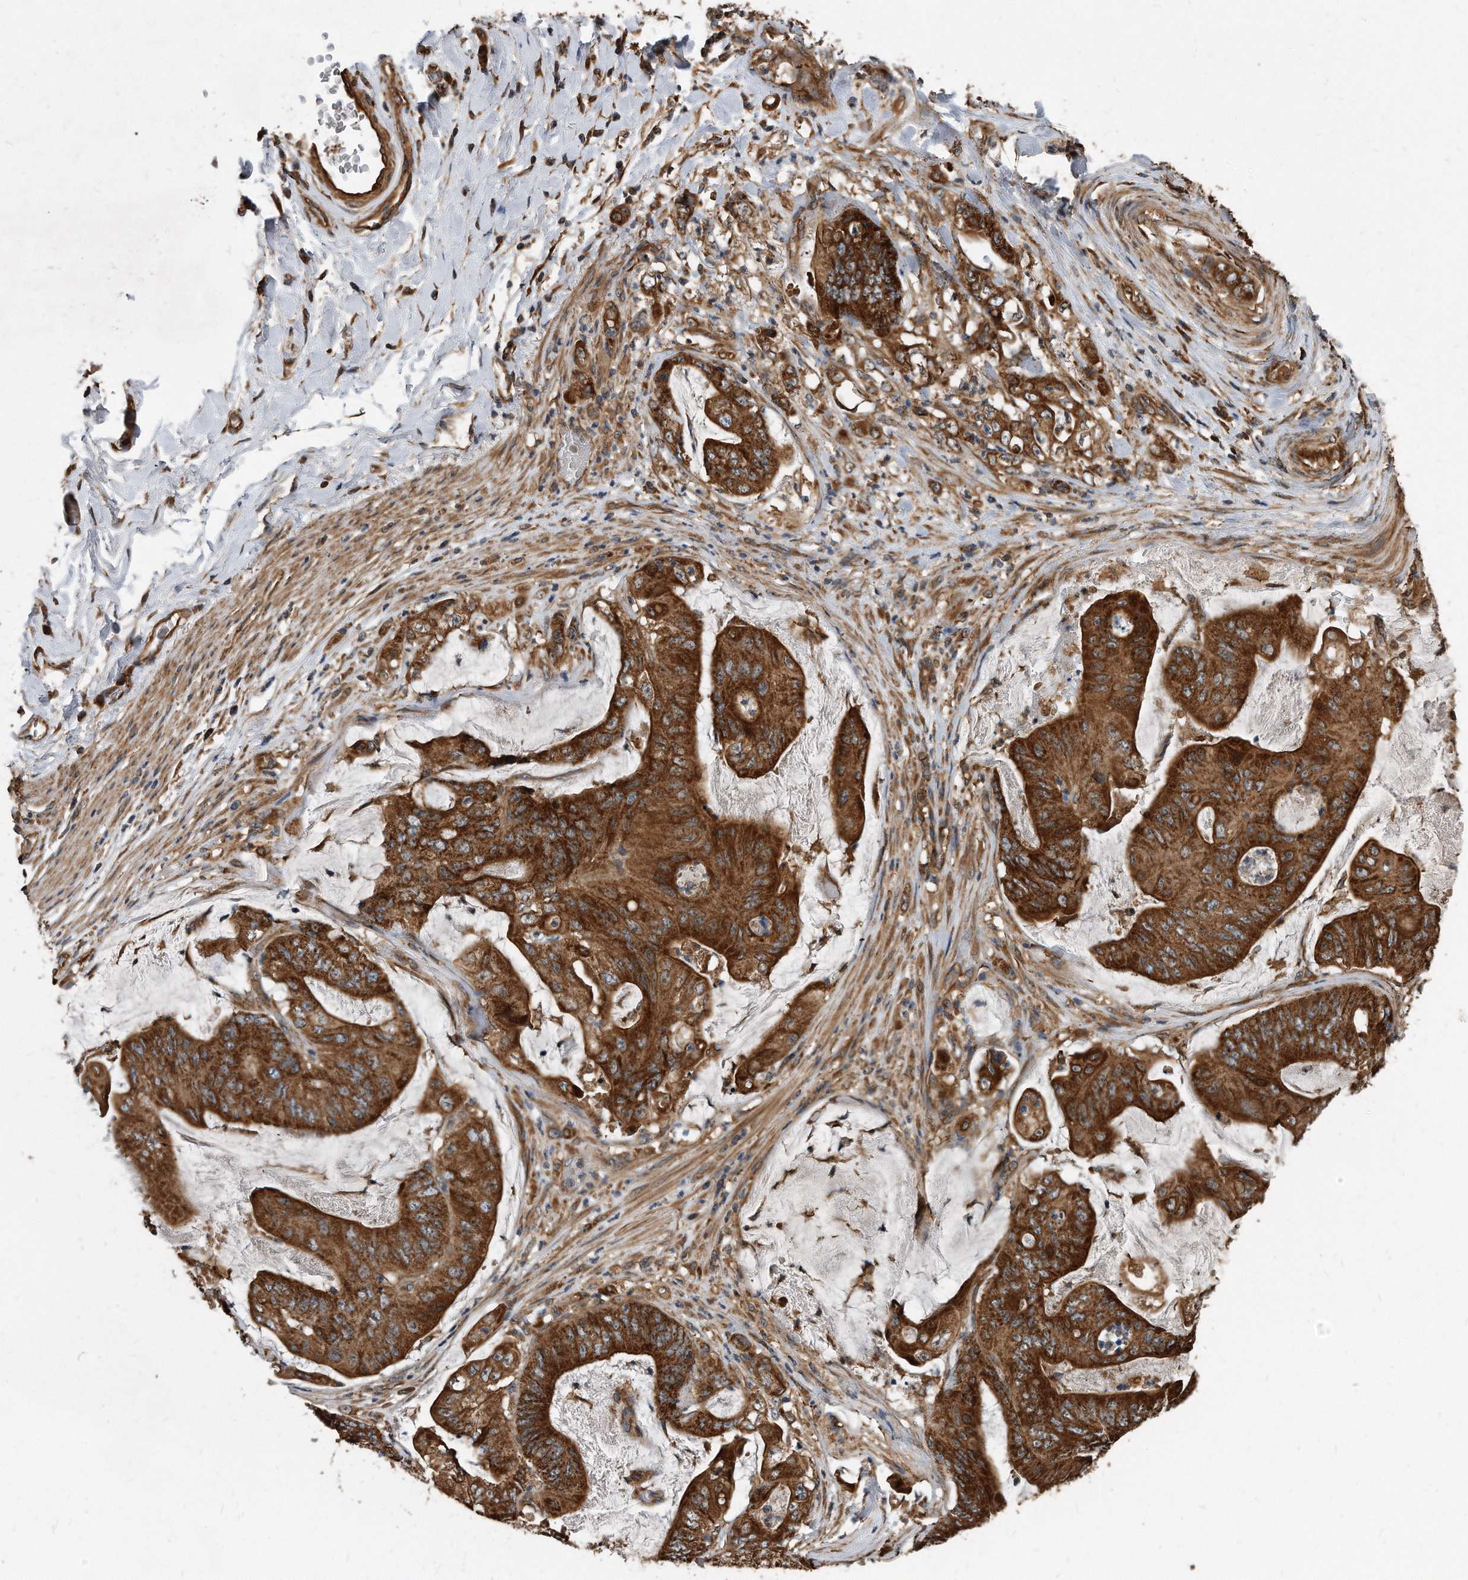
{"staining": {"intensity": "strong", "quantity": ">75%", "location": "cytoplasmic/membranous"}, "tissue": "stomach cancer", "cell_type": "Tumor cells", "image_type": "cancer", "snomed": [{"axis": "morphology", "description": "Adenocarcinoma, NOS"}, {"axis": "topography", "description": "Stomach"}], "caption": "This is a micrograph of immunohistochemistry staining of stomach cancer (adenocarcinoma), which shows strong expression in the cytoplasmic/membranous of tumor cells.", "gene": "FAM136A", "patient": {"sex": "female", "age": 73}}